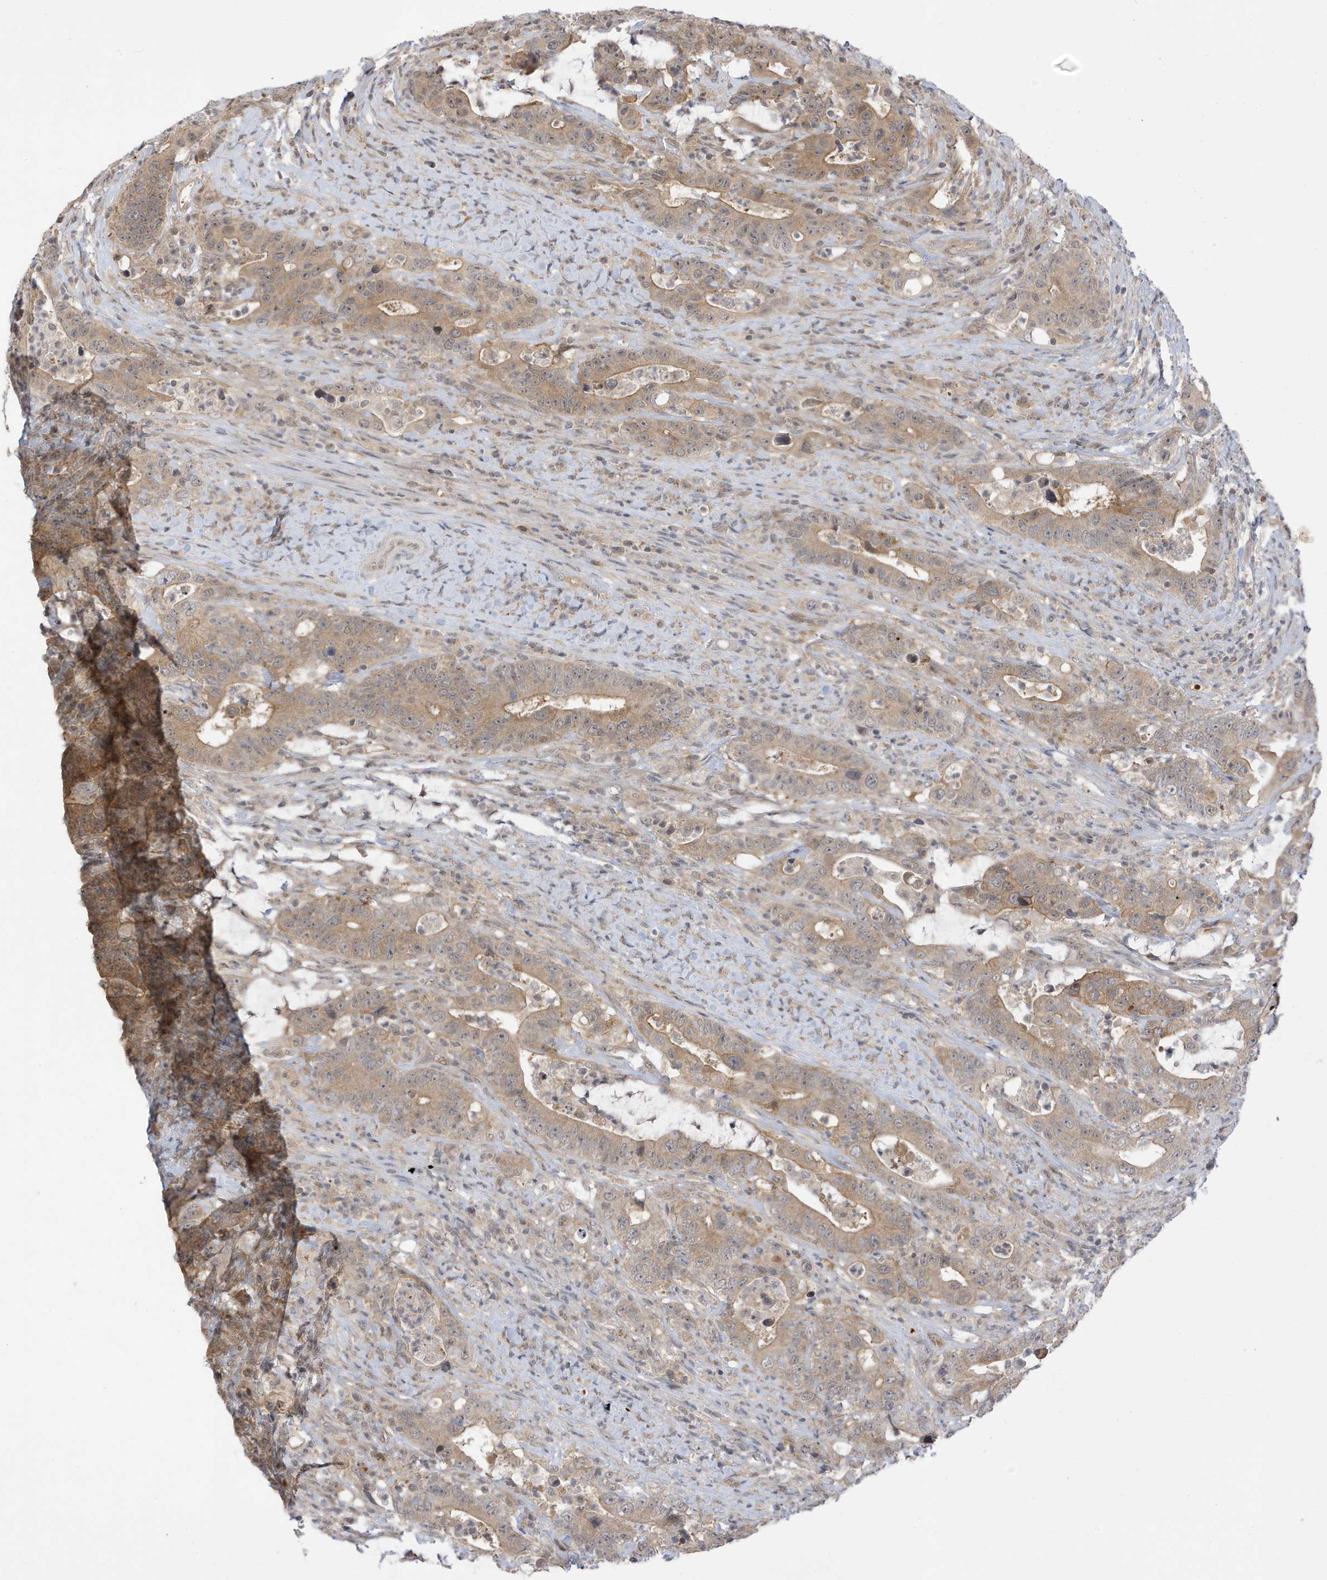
{"staining": {"intensity": "moderate", "quantity": ">75%", "location": "cytoplasmic/membranous"}, "tissue": "colorectal cancer", "cell_type": "Tumor cells", "image_type": "cancer", "snomed": [{"axis": "morphology", "description": "Adenocarcinoma, NOS"}, {"axis": "topography", "description": "Colon"}], "caption": "IHC (DAB) staining of colorectal cancer (adenocarcinoma) shows moderate cytoplasmic/membranous protein staining in approximately >75% of tumor cells.", "gene": "TAB3", "patient": {"sex": "female", "age": 75}}